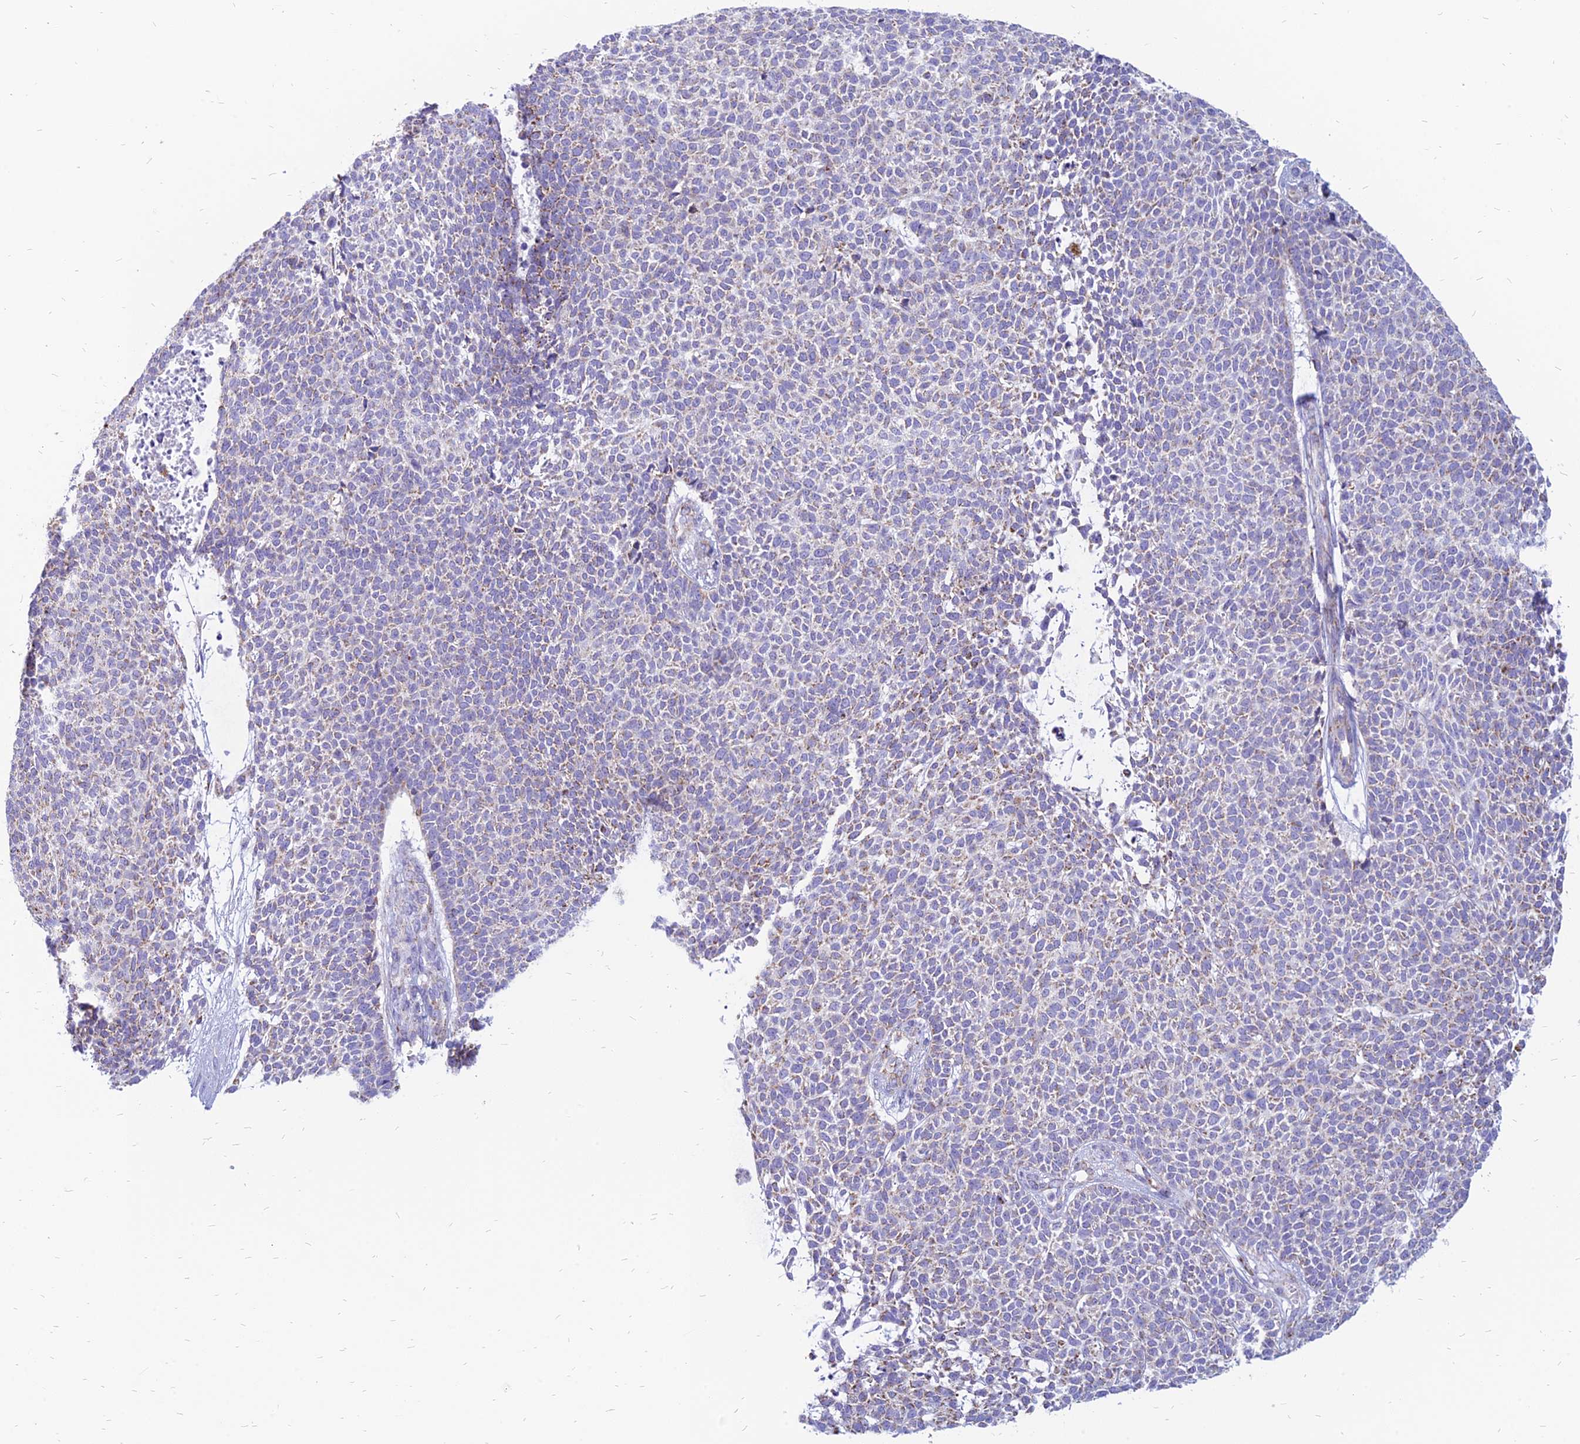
{"staining": {"intensity": "weak", "quantity": "<25%", "location": "cytoplasmic/membranous"}, "tissue": "skin cancer", "cell_type": "Tumor cells", "image_type": "cancer", "snomed": [{"axis": "morphology", "description": "Basal cell carcinoma"}, {"axis": "topography", "description": "Skin"}], "caption": "A high-resolution histopathology image shows IHC staining of skin basal cell carcinoma, which demonstrates no significant positivity in tumor cells.", "gene": "PACC1", "patient": {"sex": "female", "age": 84}}